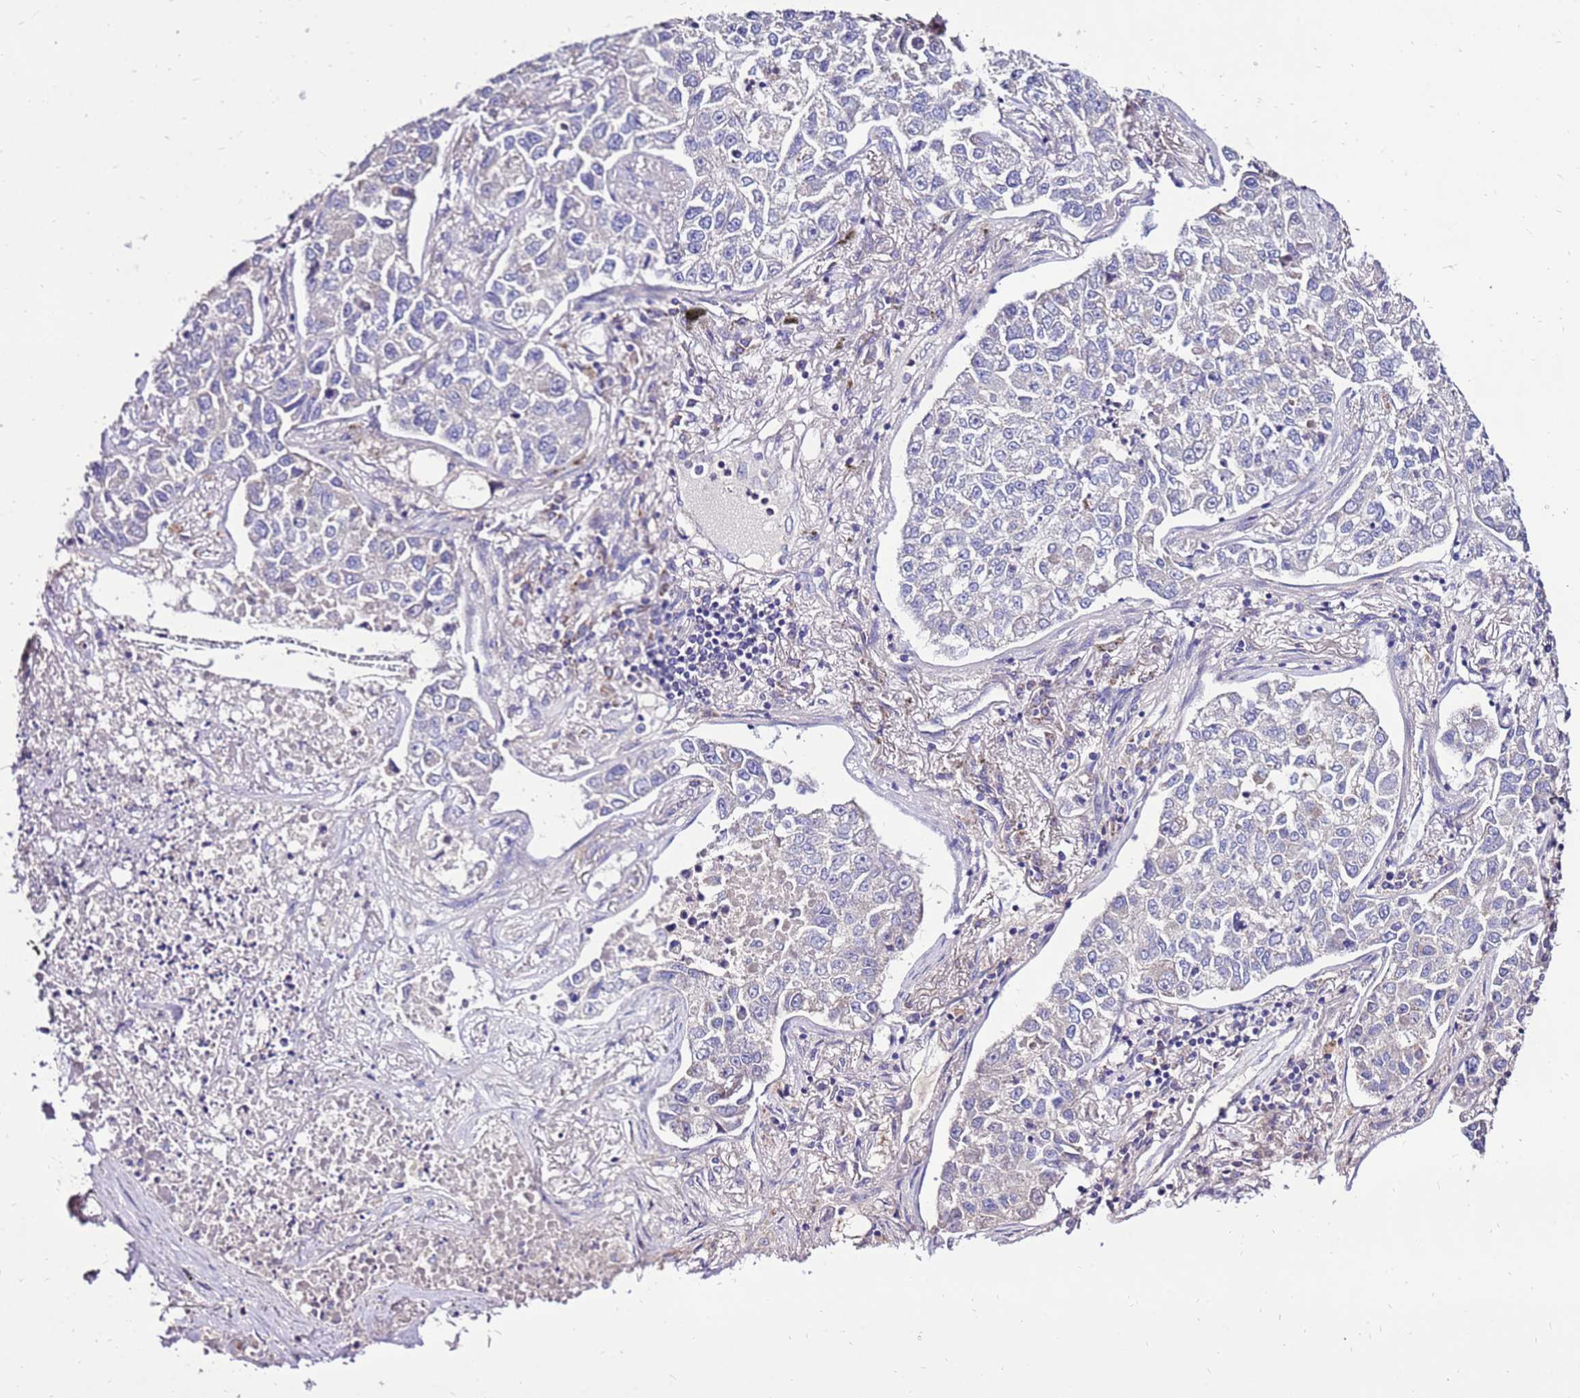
{"staining": {"intensity": "negative", "quantity": "none", "location": "none"}, "tissue": "lung cancer", "cell_type": "Tumor cells", "image_type": "cancer", "snomed": [{"axis": "morphology", "description": "Adenocarcinoma, NOS"}, {"axis": "topography", "description": "Lung"}], "caption": "IHC histopathology image of neoplastic tissue: lung cancer stained with DAB displays no significant protein staining in tumor cells.", "gene": "TMEM106C", "patient": {"sex": "male", "age": 49}}